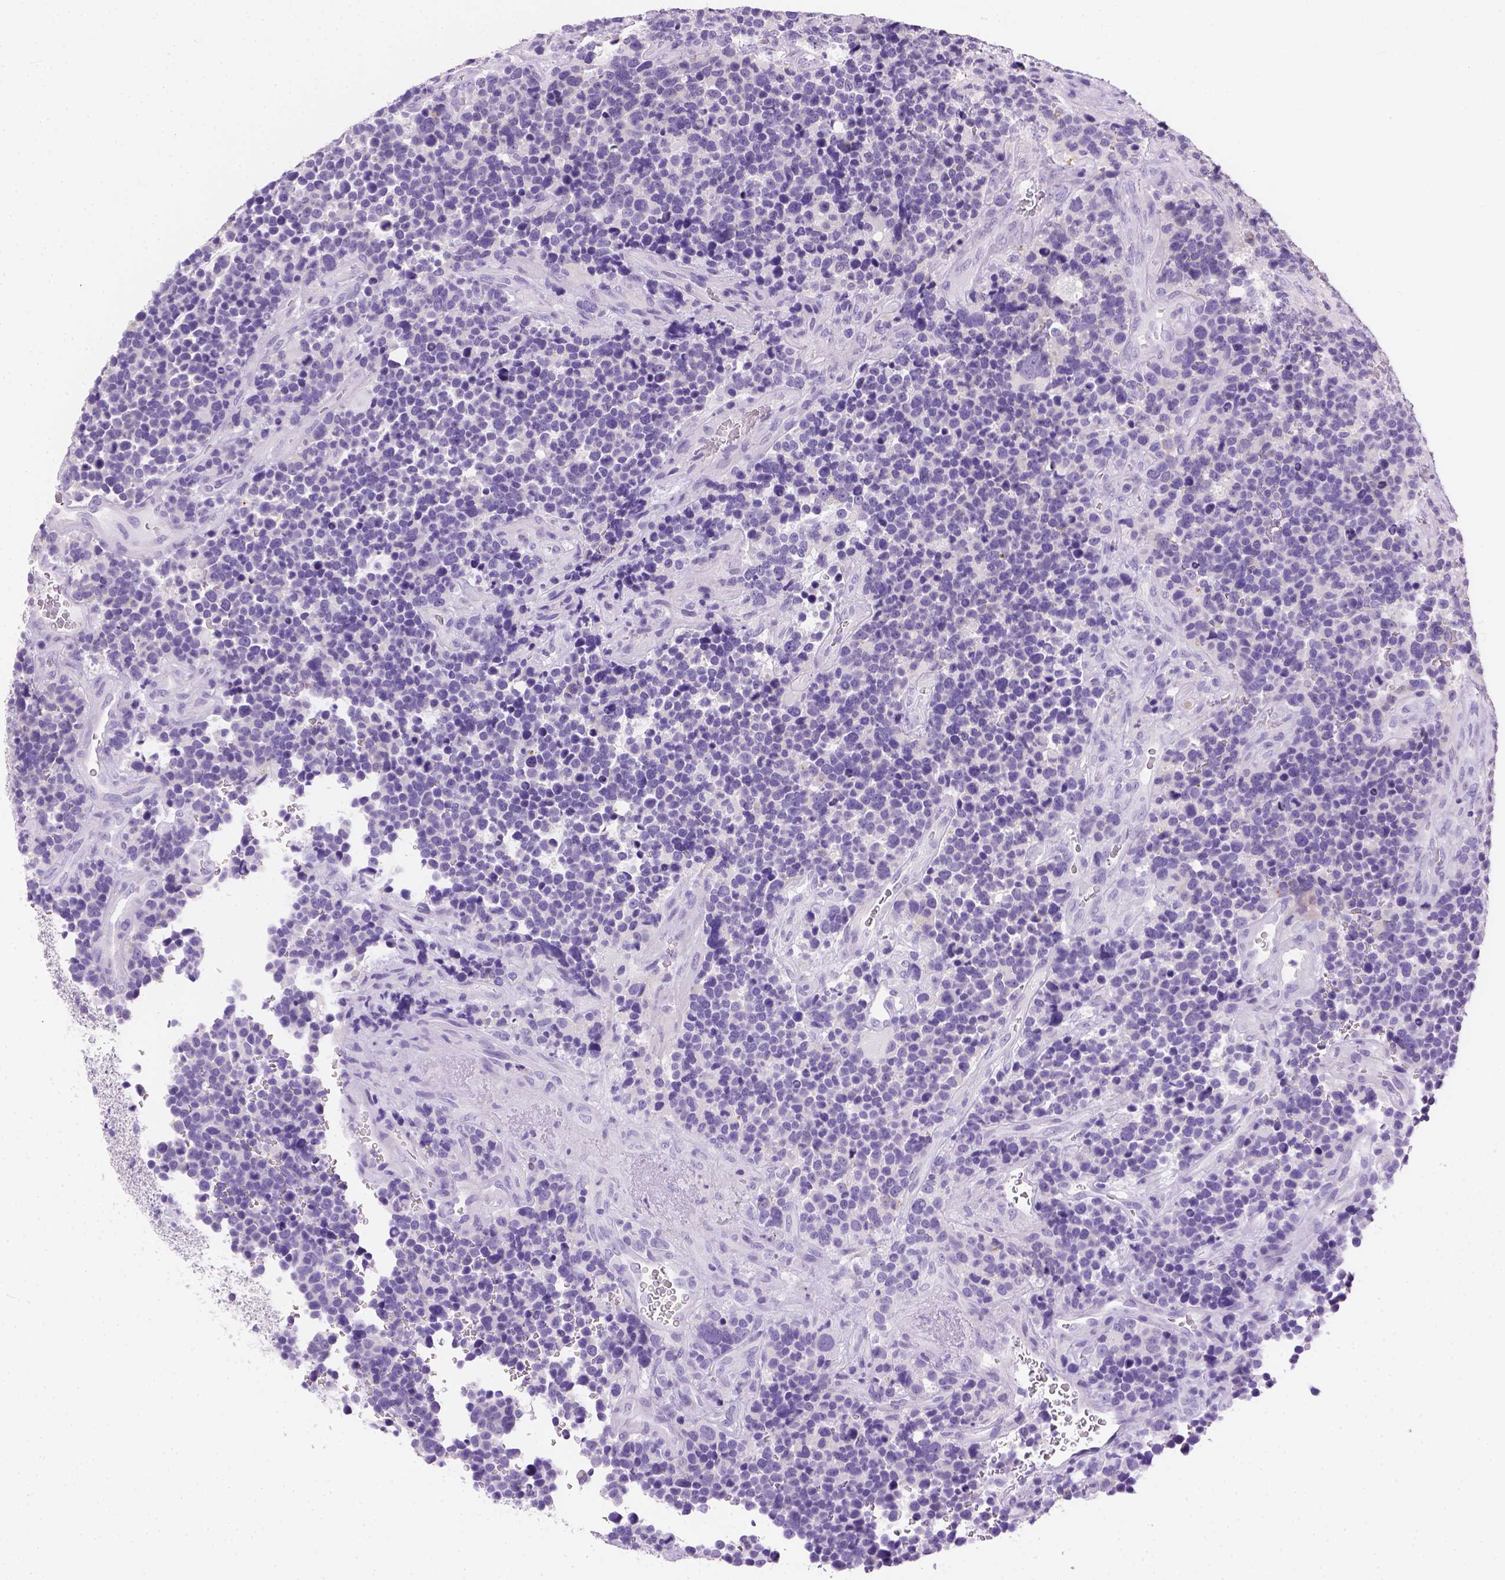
{"staining": {"intensity": "negative", "quantity": "none", "location": "none"}, "tissue": "glioma", "cell_type": "Tumor cells", "image_type": "cancer", "snomed": [{"axis": "morphology", "description": "Glioma, malignant, High grade"}, {"axis": "topography", "description": "Brain"}], "caption": "The immunohistochemistry (IHC) image has no significant staining in tumor cells of malignant high-grade glioma tissue.", "gene": "TMEM38A", "patient": {"sex": "male", "age": 33}}